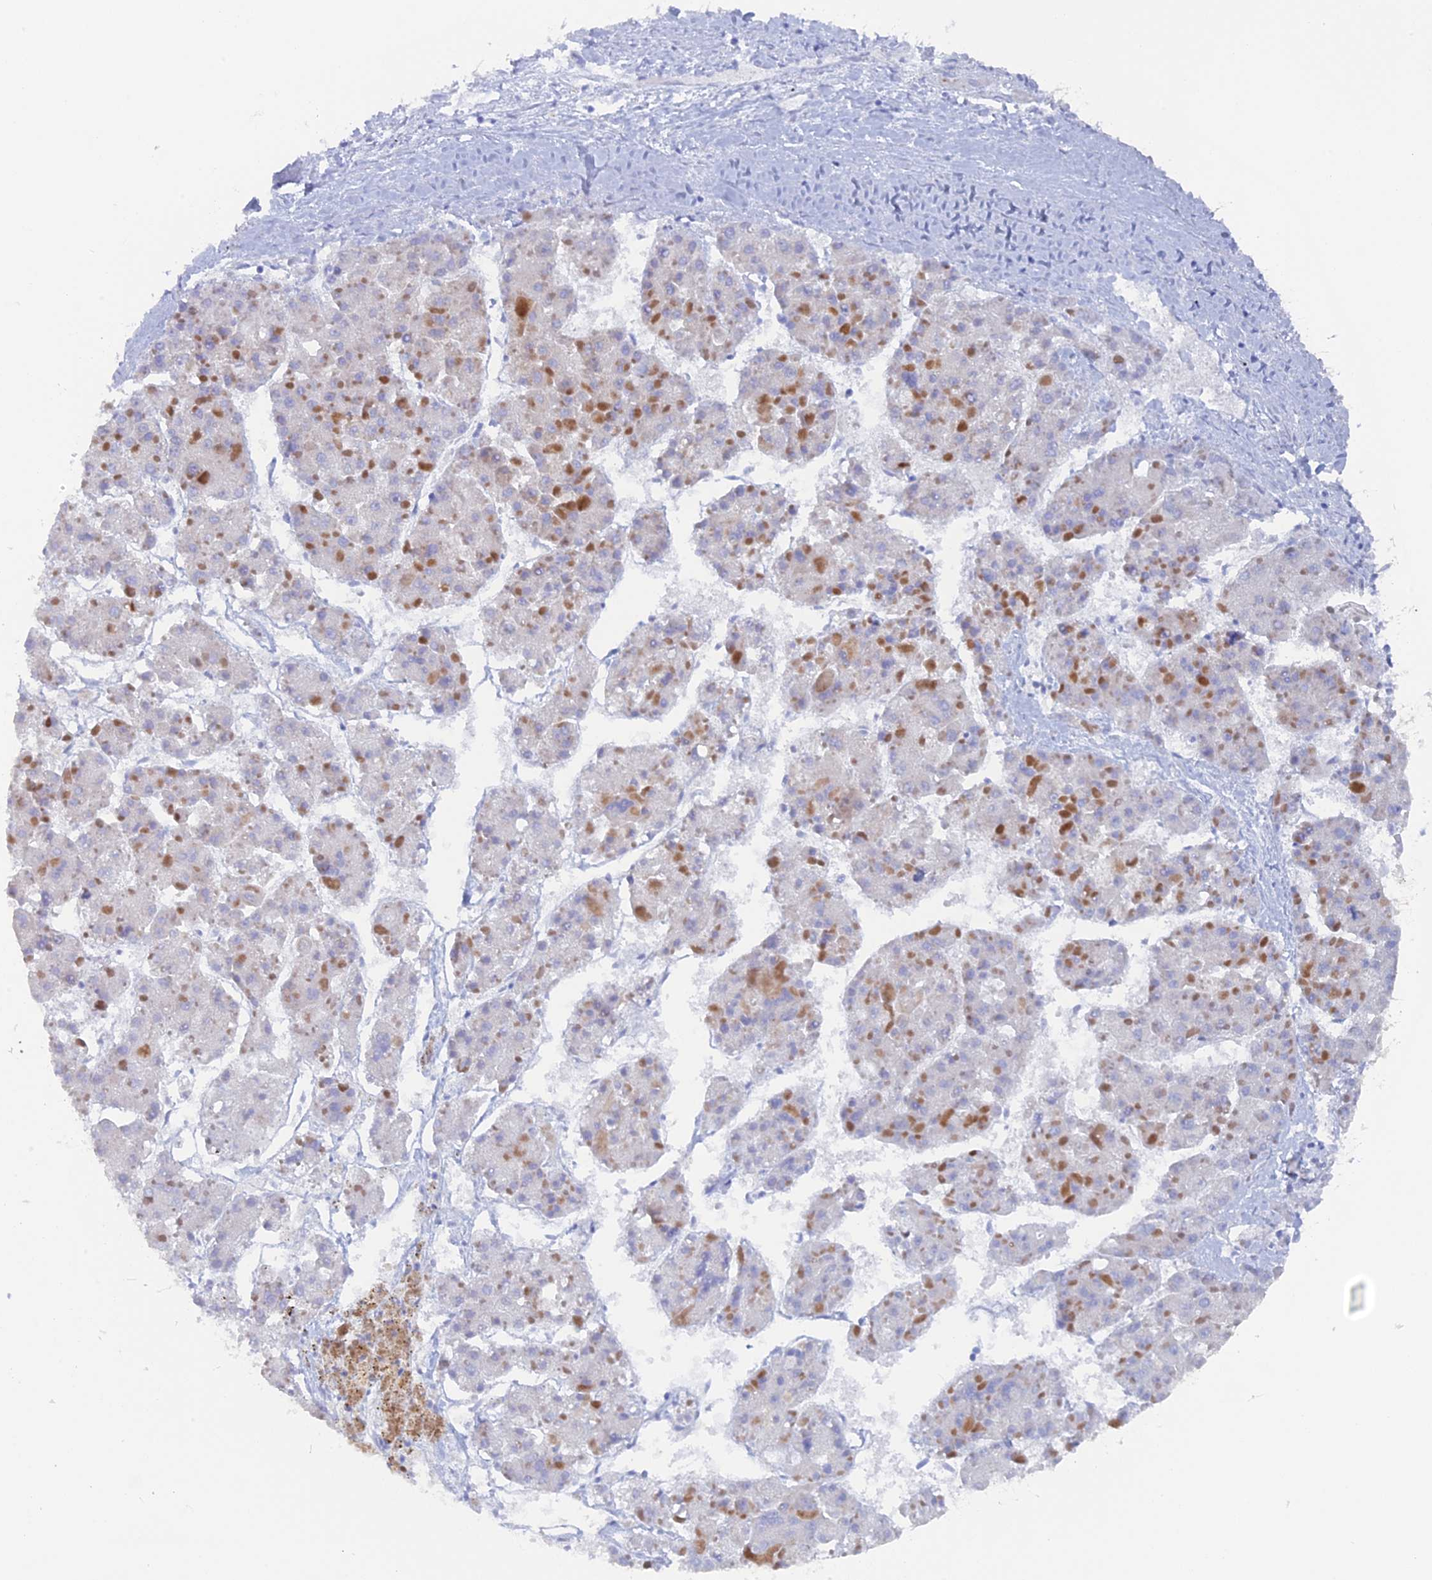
{"staining": {"intensity": "negative", "quantity": "none", "location": "none"}, "tissue": "liver cancer", "cell_type": "Tumor cells", "image_type": "cancer", "snomed": [{"axis": "morphology", "description": "Carcinoma, Hepatocellular, NOS"}, {"axis": "topography", "description": "Liver"}], "caption": "Image shows no significant protein positivity in tumor cells of liver hepatocellular carcinoma.", "gene": "DACT3", "patient": {"sex": "female", "age": 73}}